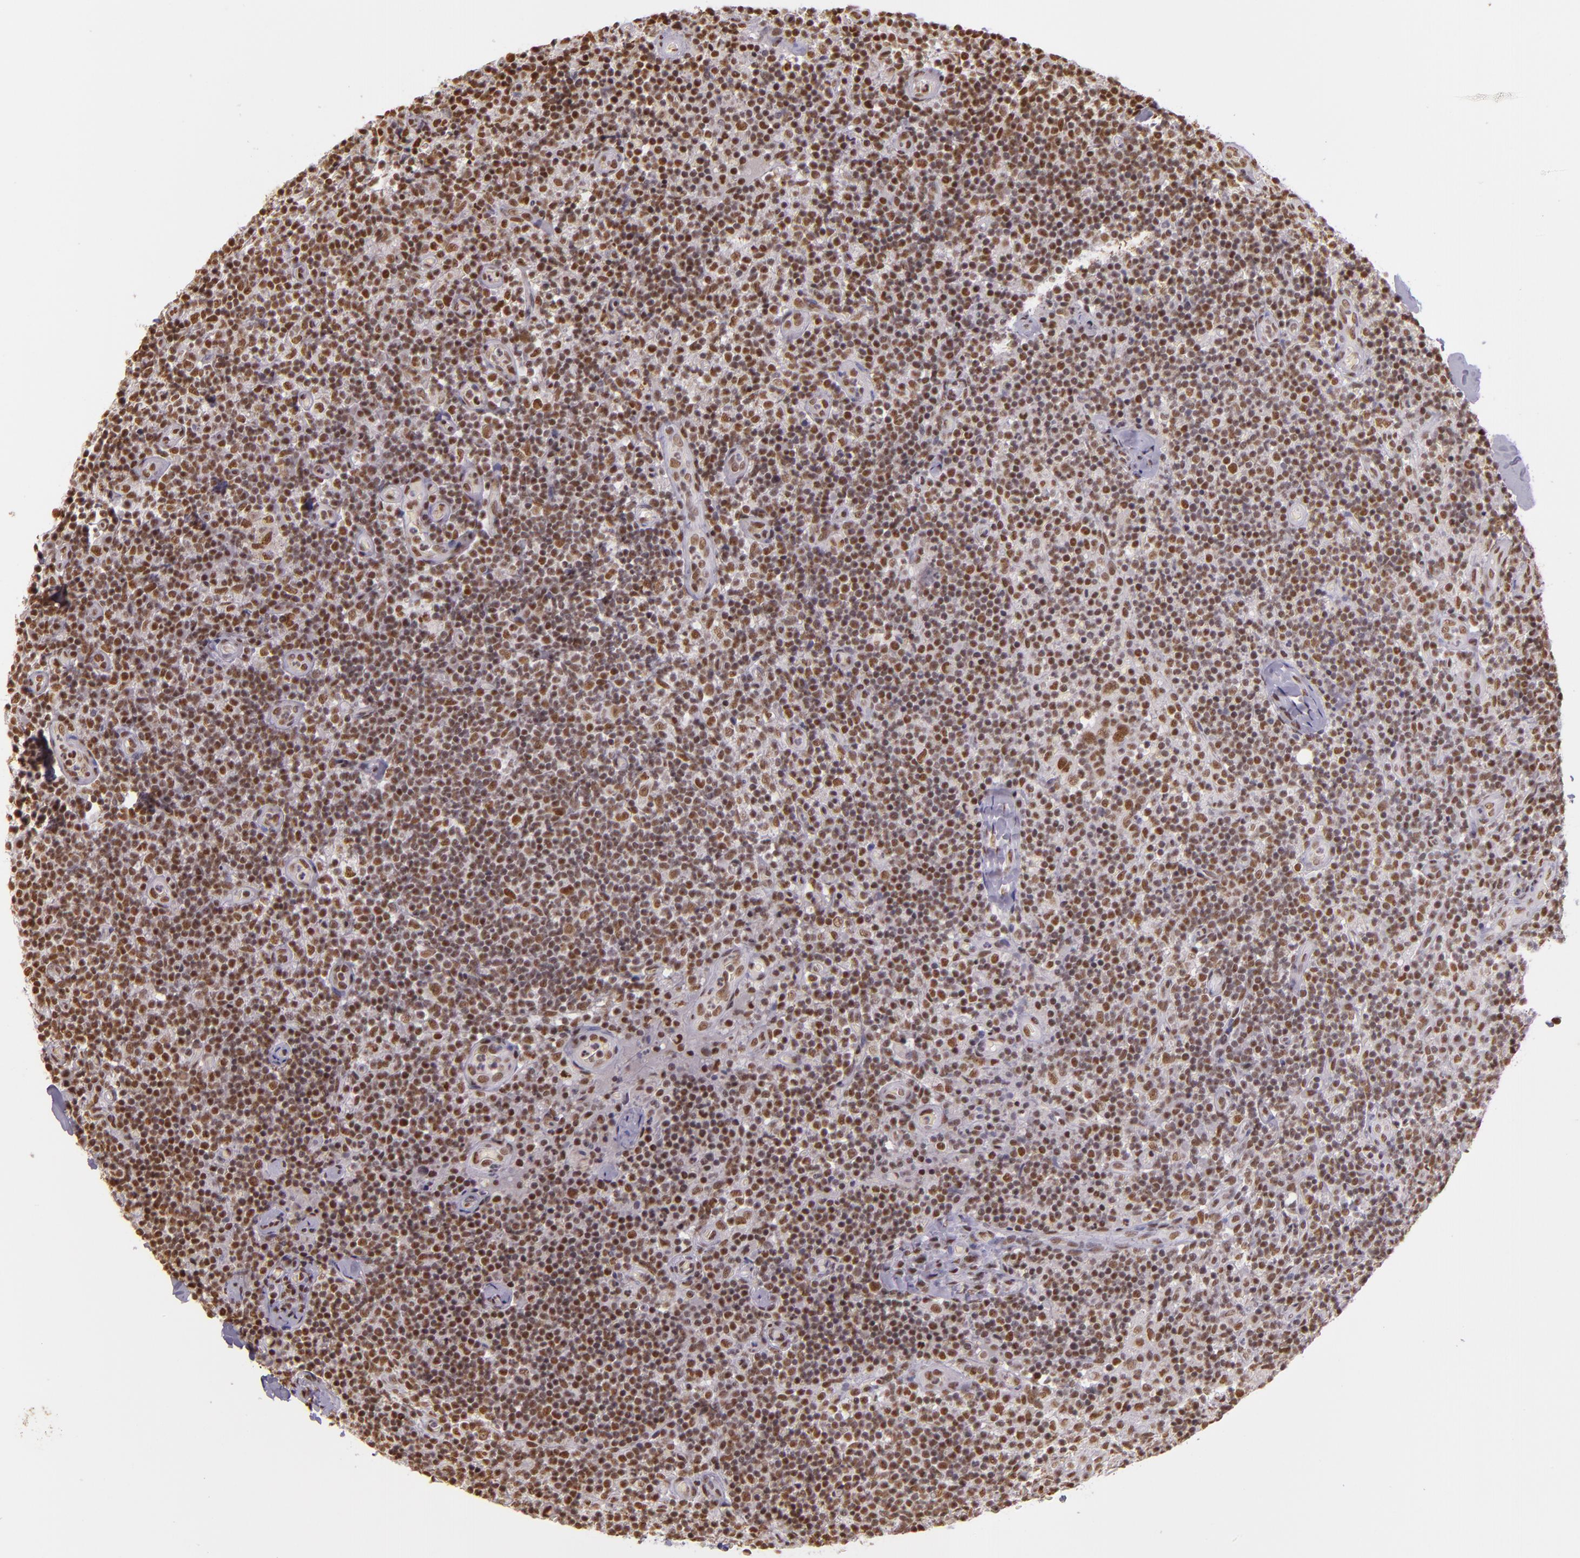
{"staining": {"intensity": "strong", "quantity": ">75%", "location": "nuclear"}, "tissue": "lymph node", "cell_type": "Germinal center cells", "image_type": "normal", "snomed": [{"axis": "morphology", "description": "Normal tissue, NOS"}, {"axis": "morphology", "description": "Inflammation, NOS"}, {"axis": "topography", "description": "Lymph node"}], "caption": "IHC (DAB) staining of unremarkable lymph node demonstrates strong nuclear protein expression in approximately >75% of germinal center cells.", "gene": "USF1", "patient": {"sex": "male", "age": 46}}